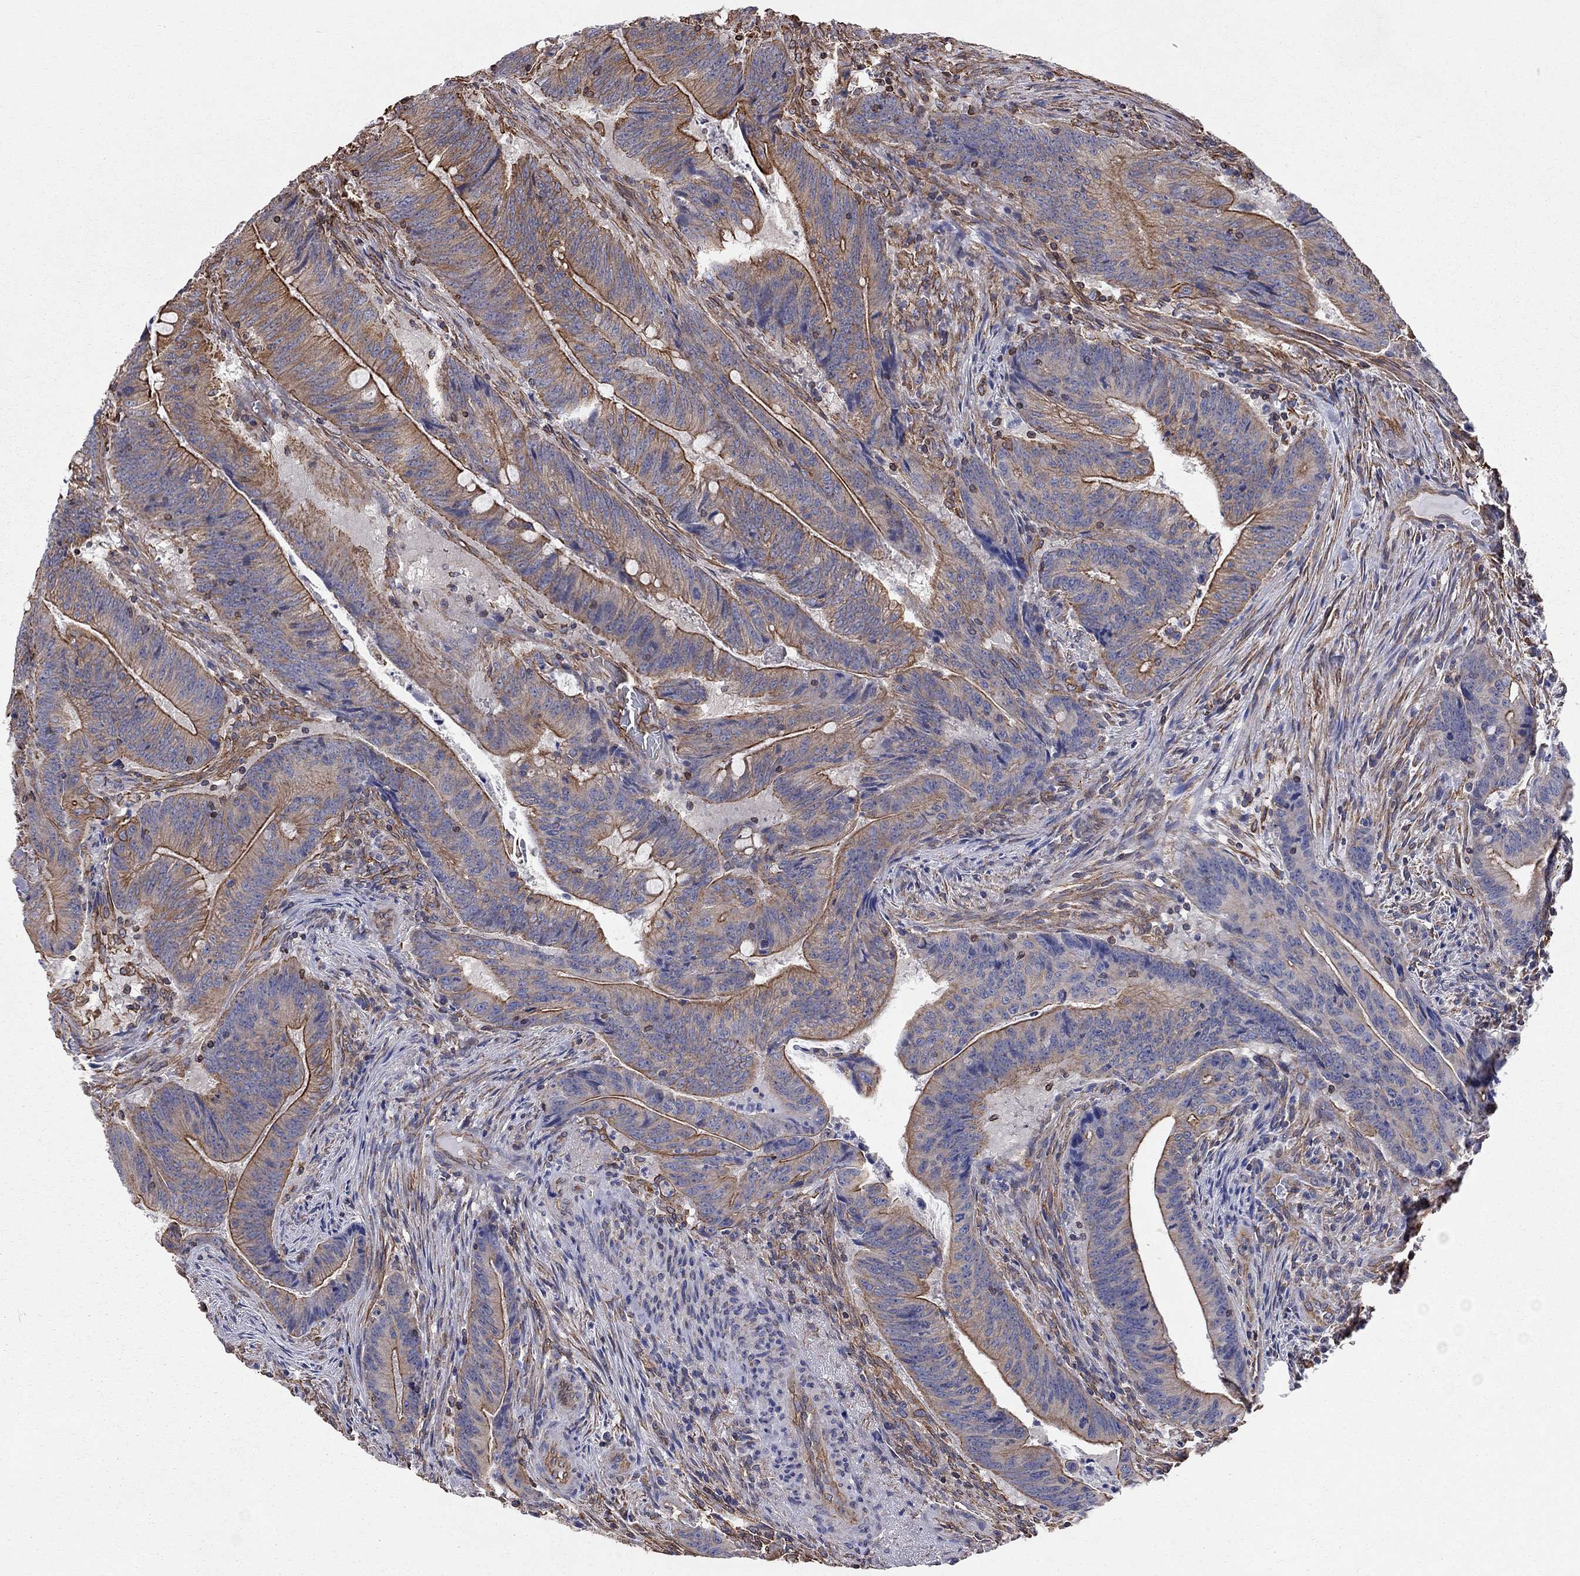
{"staining": {"intensity": "strong", "quantity": "25%-75%", "location": "cytoplasmic/membranous"}, "tissue": "colorectal cancer", "cell_type": "Tumor cells", "image_type": "cancer", "snomed": [{"axis": "morphology", "description": "Adenocarcinoma, NOS"}, {"axis": "topography", "description": "Colon"}], "caption": "Protein staining reveals strong cytoplasmic/membranous expression in approximately 25%-75% of tumor cells in adenocarcinoma (colorectal).", "gene": "BICDL2", "patient": {"sex": "female", "age": 87}}